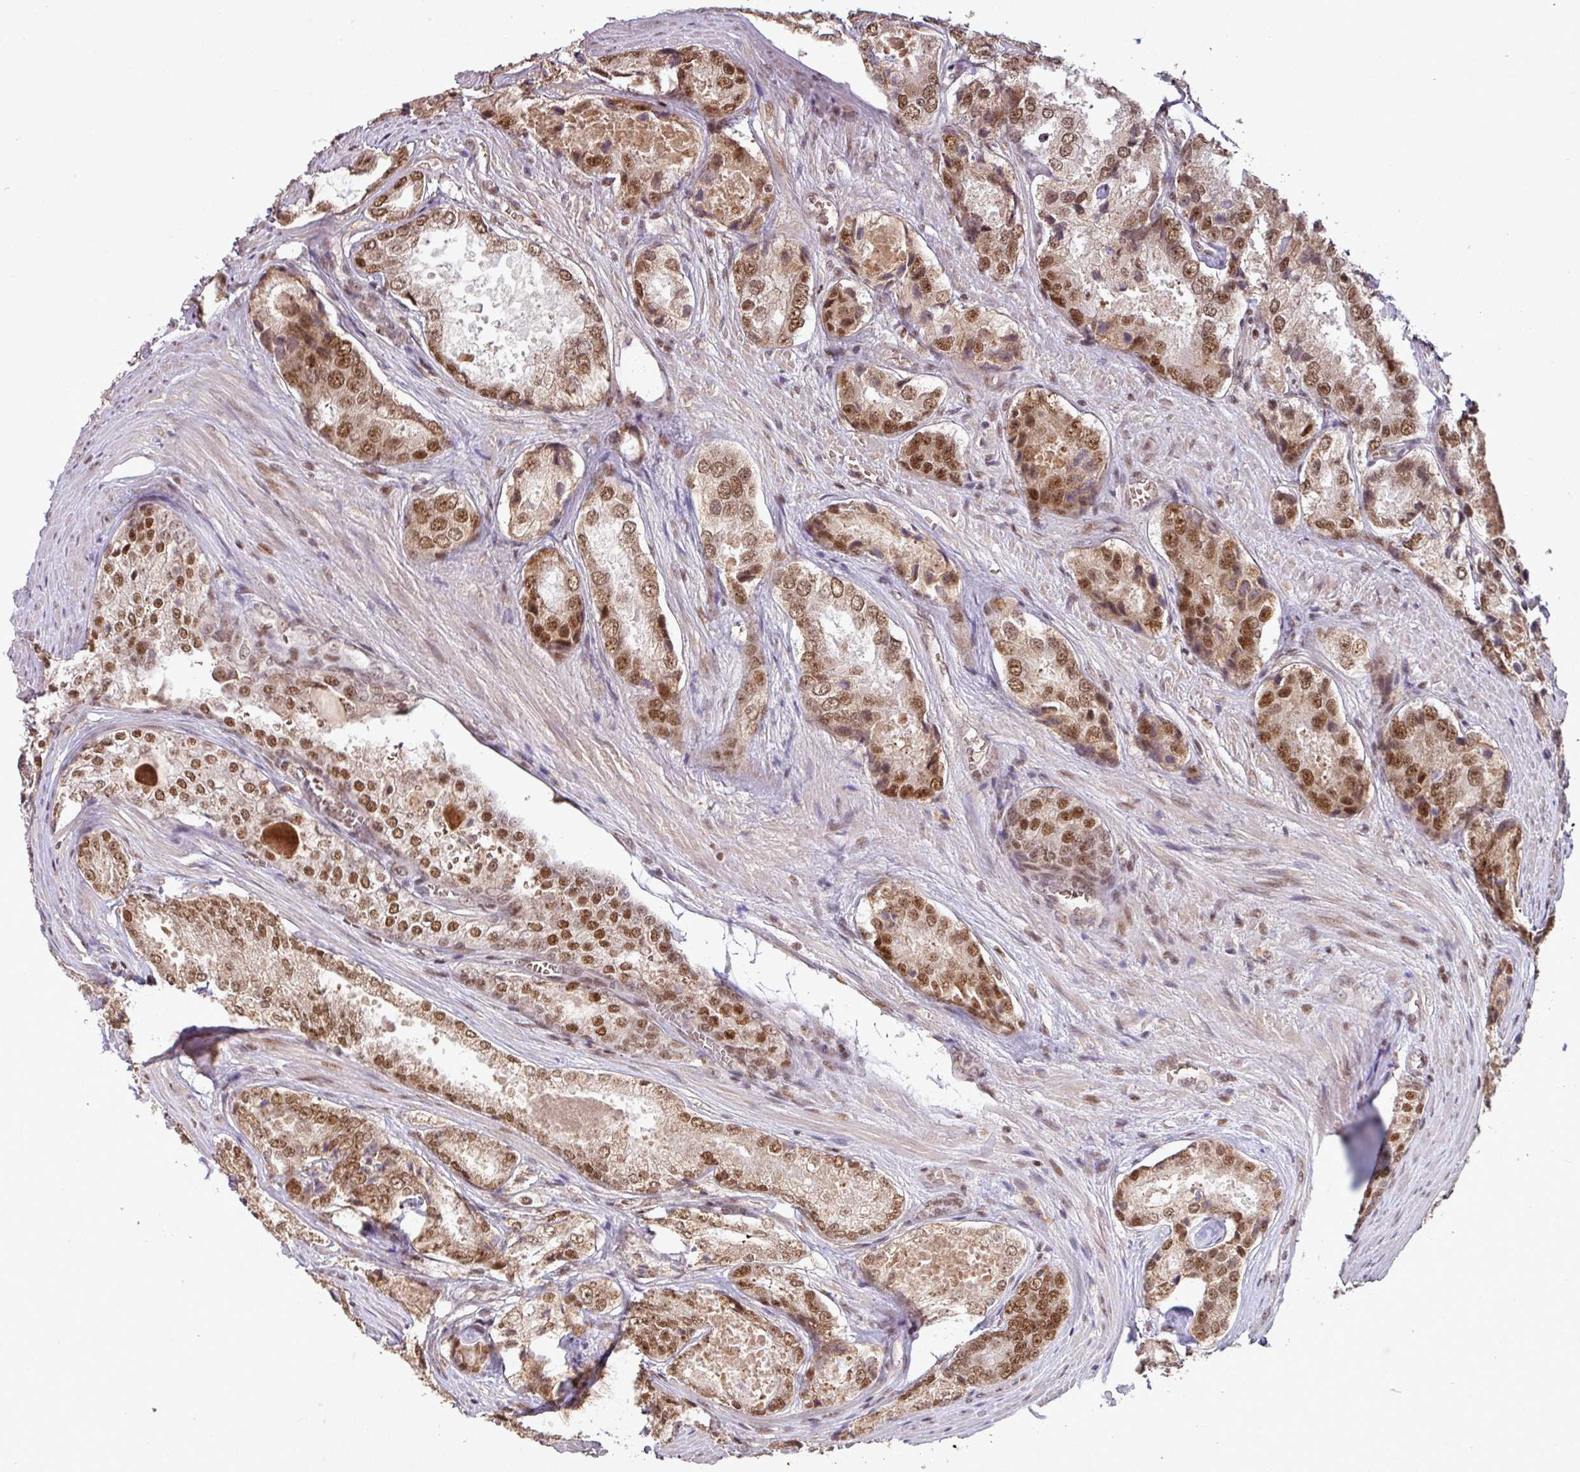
{"staining": {"intensity": "moderate", "quantity": ">75%", "location": "nuclear"}, "tissue": "prostate cancer", "cell_type": "Tumor cells", "image_type": "cancer", "snomed": [{"axis": "morphology", "description": "Adenocarcinoma, Low grade"}, {"axis": "topography", "description": "Prostate"}], "caption": "A high-resolution histopathology image shows immunohistochemistry staining of prostate adenocarcinoma (low-grade), which reveals moderate nuclear staining in about >75% of tumor cells.", "gene": "PHF23", "patient": {"sex": "male", "age": 68}}